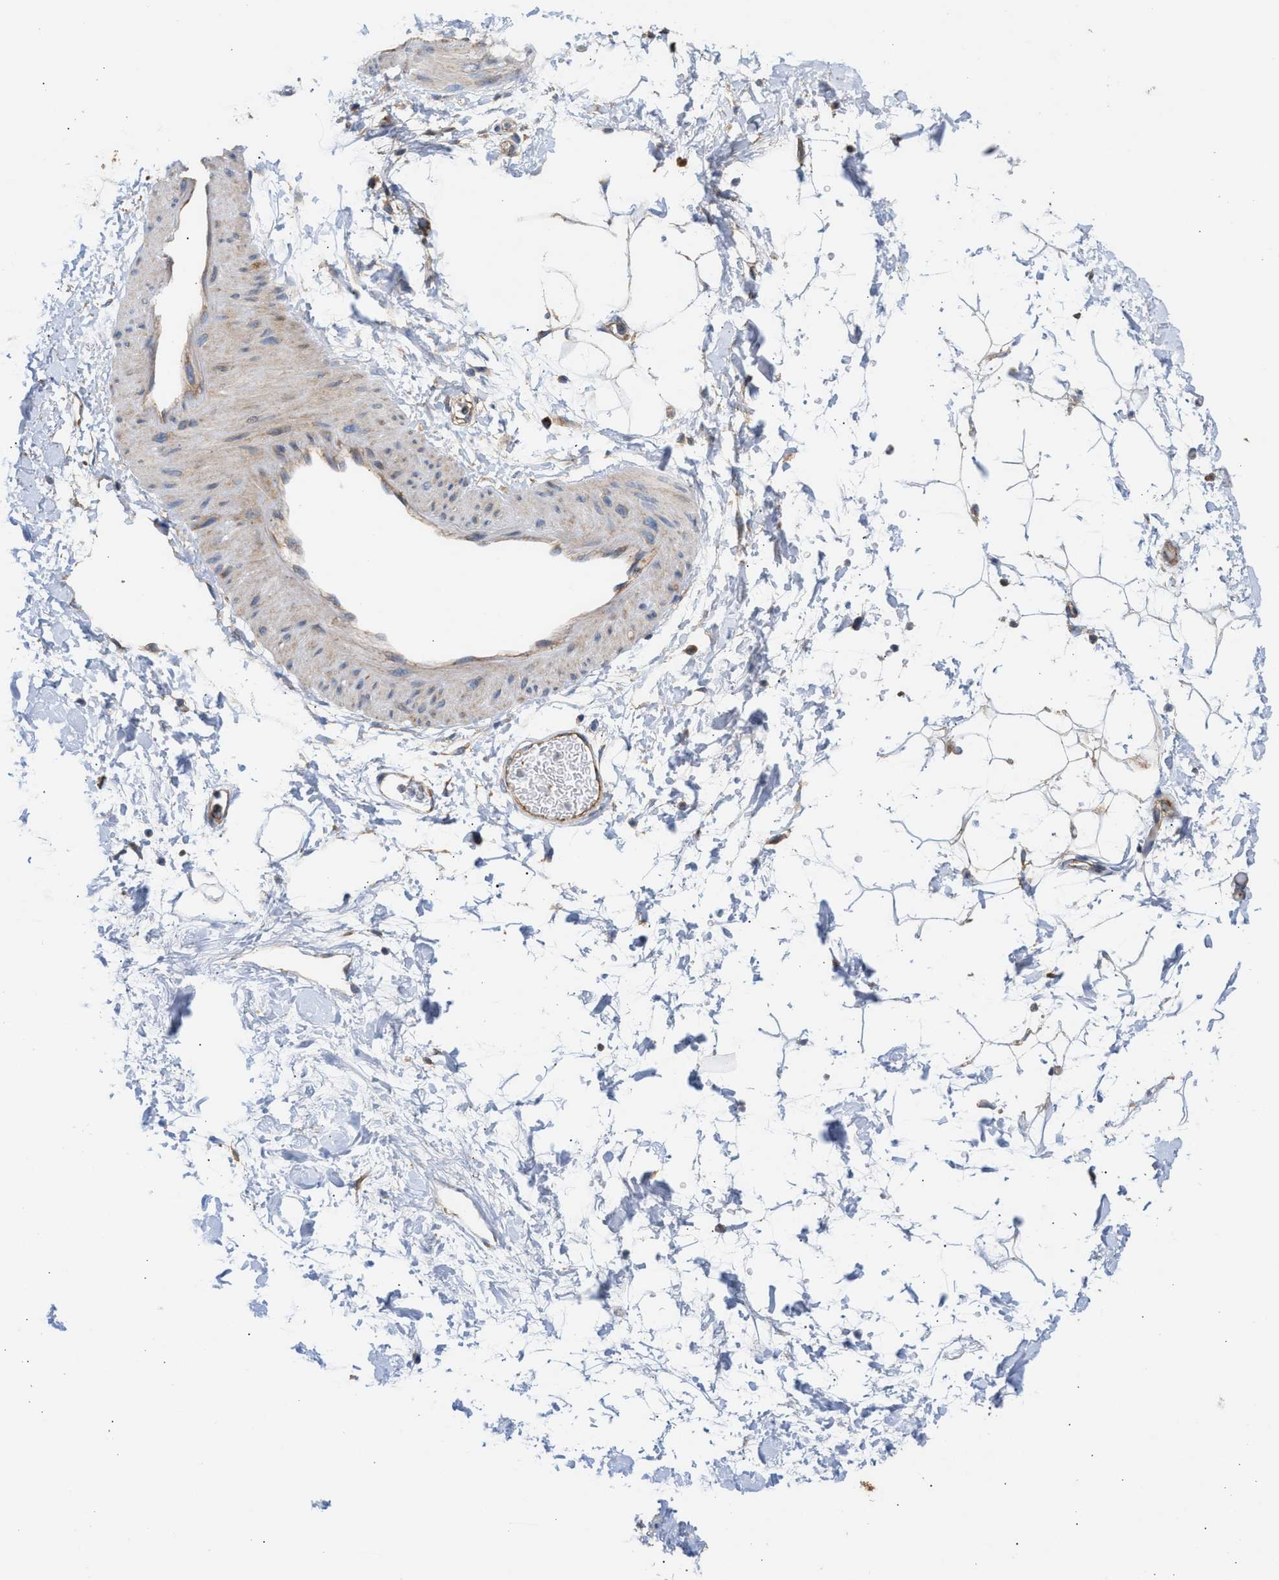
{"staining": {"intensity": "weak", "quantity": "25%-75%", "location": "cytoplasmic/membranous"}, "tissue": "adipose tissue", "cell_type": "Adipocytes", "image_type": "normal", "snomed": [{"axis": "morphology", "description": "Normal tissue, NOS"}, {"axis": "topography", "description": "Soft tissue"}], "caption": "Adipose tissue stained with DAB immunohistochemistry reveals low levels of weak cytoplasmic/membranous positivity in about 25%-75% of adipocytes. The protein of interest is stained brown, and the nuclei are stained in blue (DAB (3,3'-diaminobenzidine) IHC with brightfield microscopy, high magnification).", "gene": "OXSM", "patient": {"sex": "male", "age": 72}}